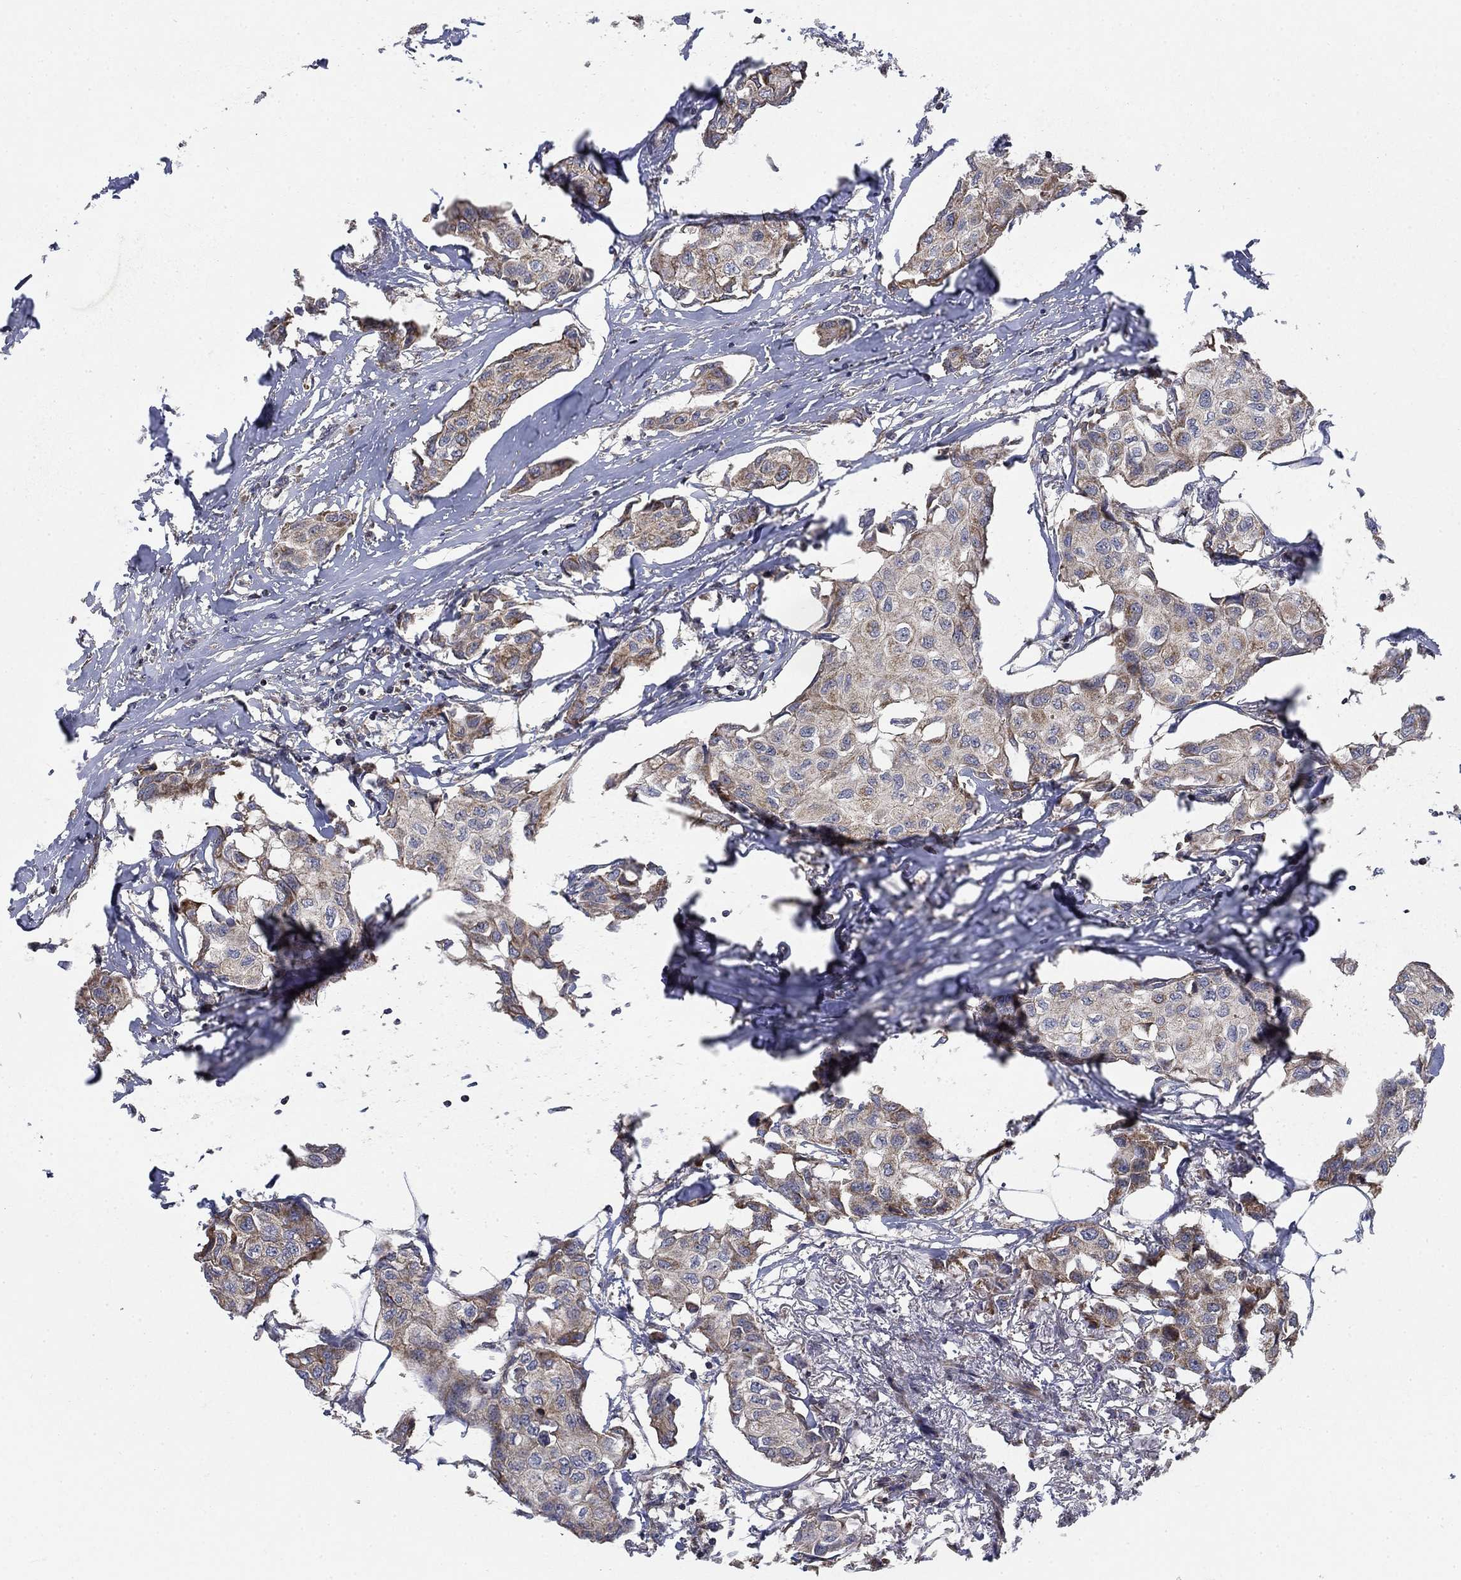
{"staining": {"intensity": "weak", "quantity": "25%-75%", "location": "cytoplasmic/membranous"}, "tissue": "breast cancer", "cell_type": "Tumor cells", "image_type": "cancer", "snomed": [{"axis": "morphology", "description": "Duct carcinoma"}, {"axis": "topography", "description": "Breast"}], "caption": "Breast invasive ductal carcinoma was stained to show a protein in brown. There is low levels of weak cytoplasmic/membranous staining in about 25%-75% of tumor cells.", "gene": "NME7", "patient": {"sex": "female", "age": 80}}